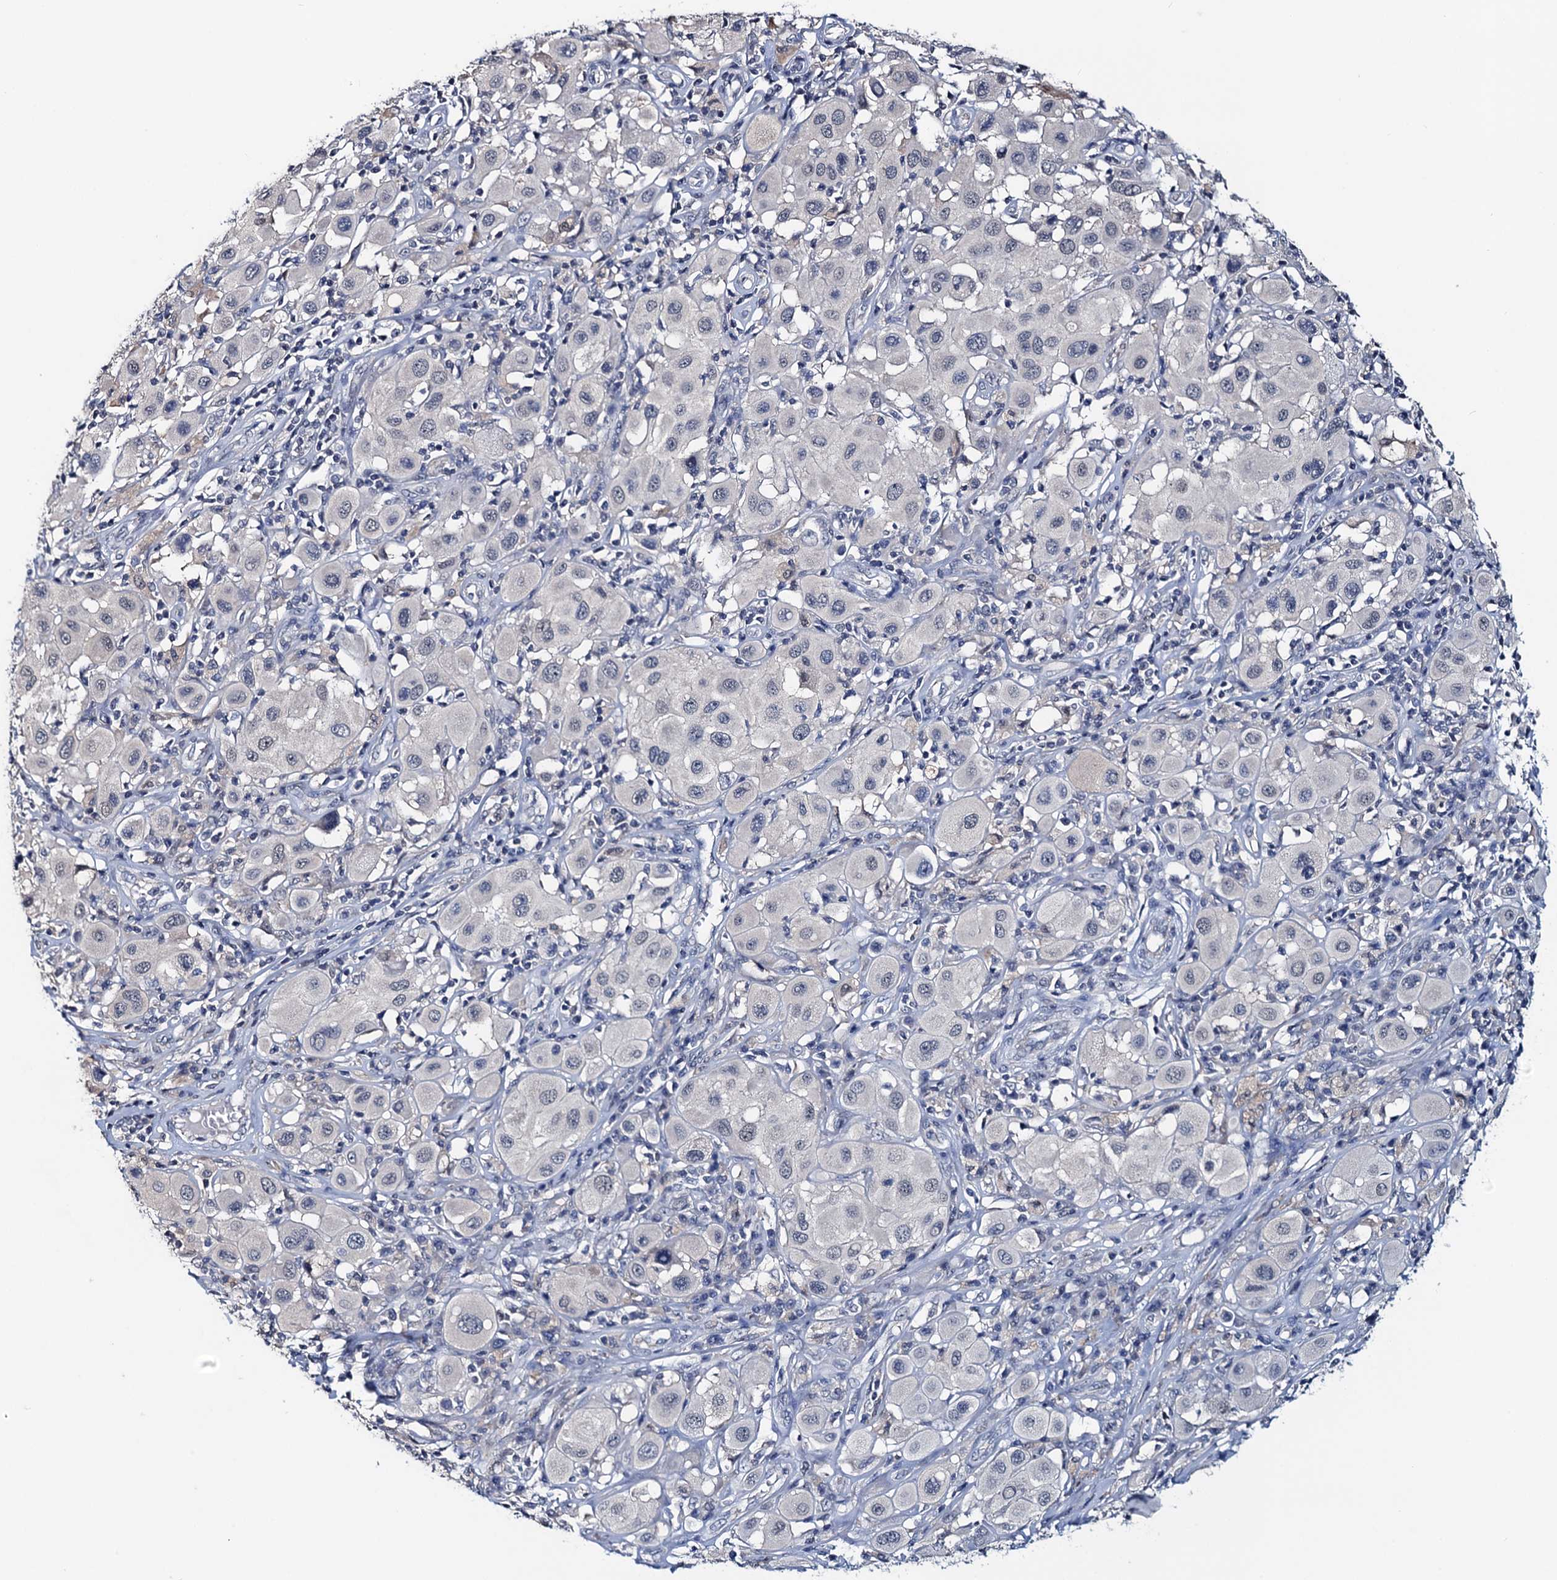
{"staining": {"intensity": "negative", "quantity": "none", "location": "none"}, "tissue": "melanoma", "cell_type": "Tumor cells", "image_type": "cancer", "snomed": [{"axis": "morphology", "description": "Malignant melanoma, Metastatic site"}, {"axis": "topography", "description": "Skin"}], "caption": "A high-resolution micrograph shows IHC staining of malignant melanoma (metastatic site), which displays no significant expression in tumor cells.", "gene": "RTKN2", "patient": {"sex": "male", "age": 41}}